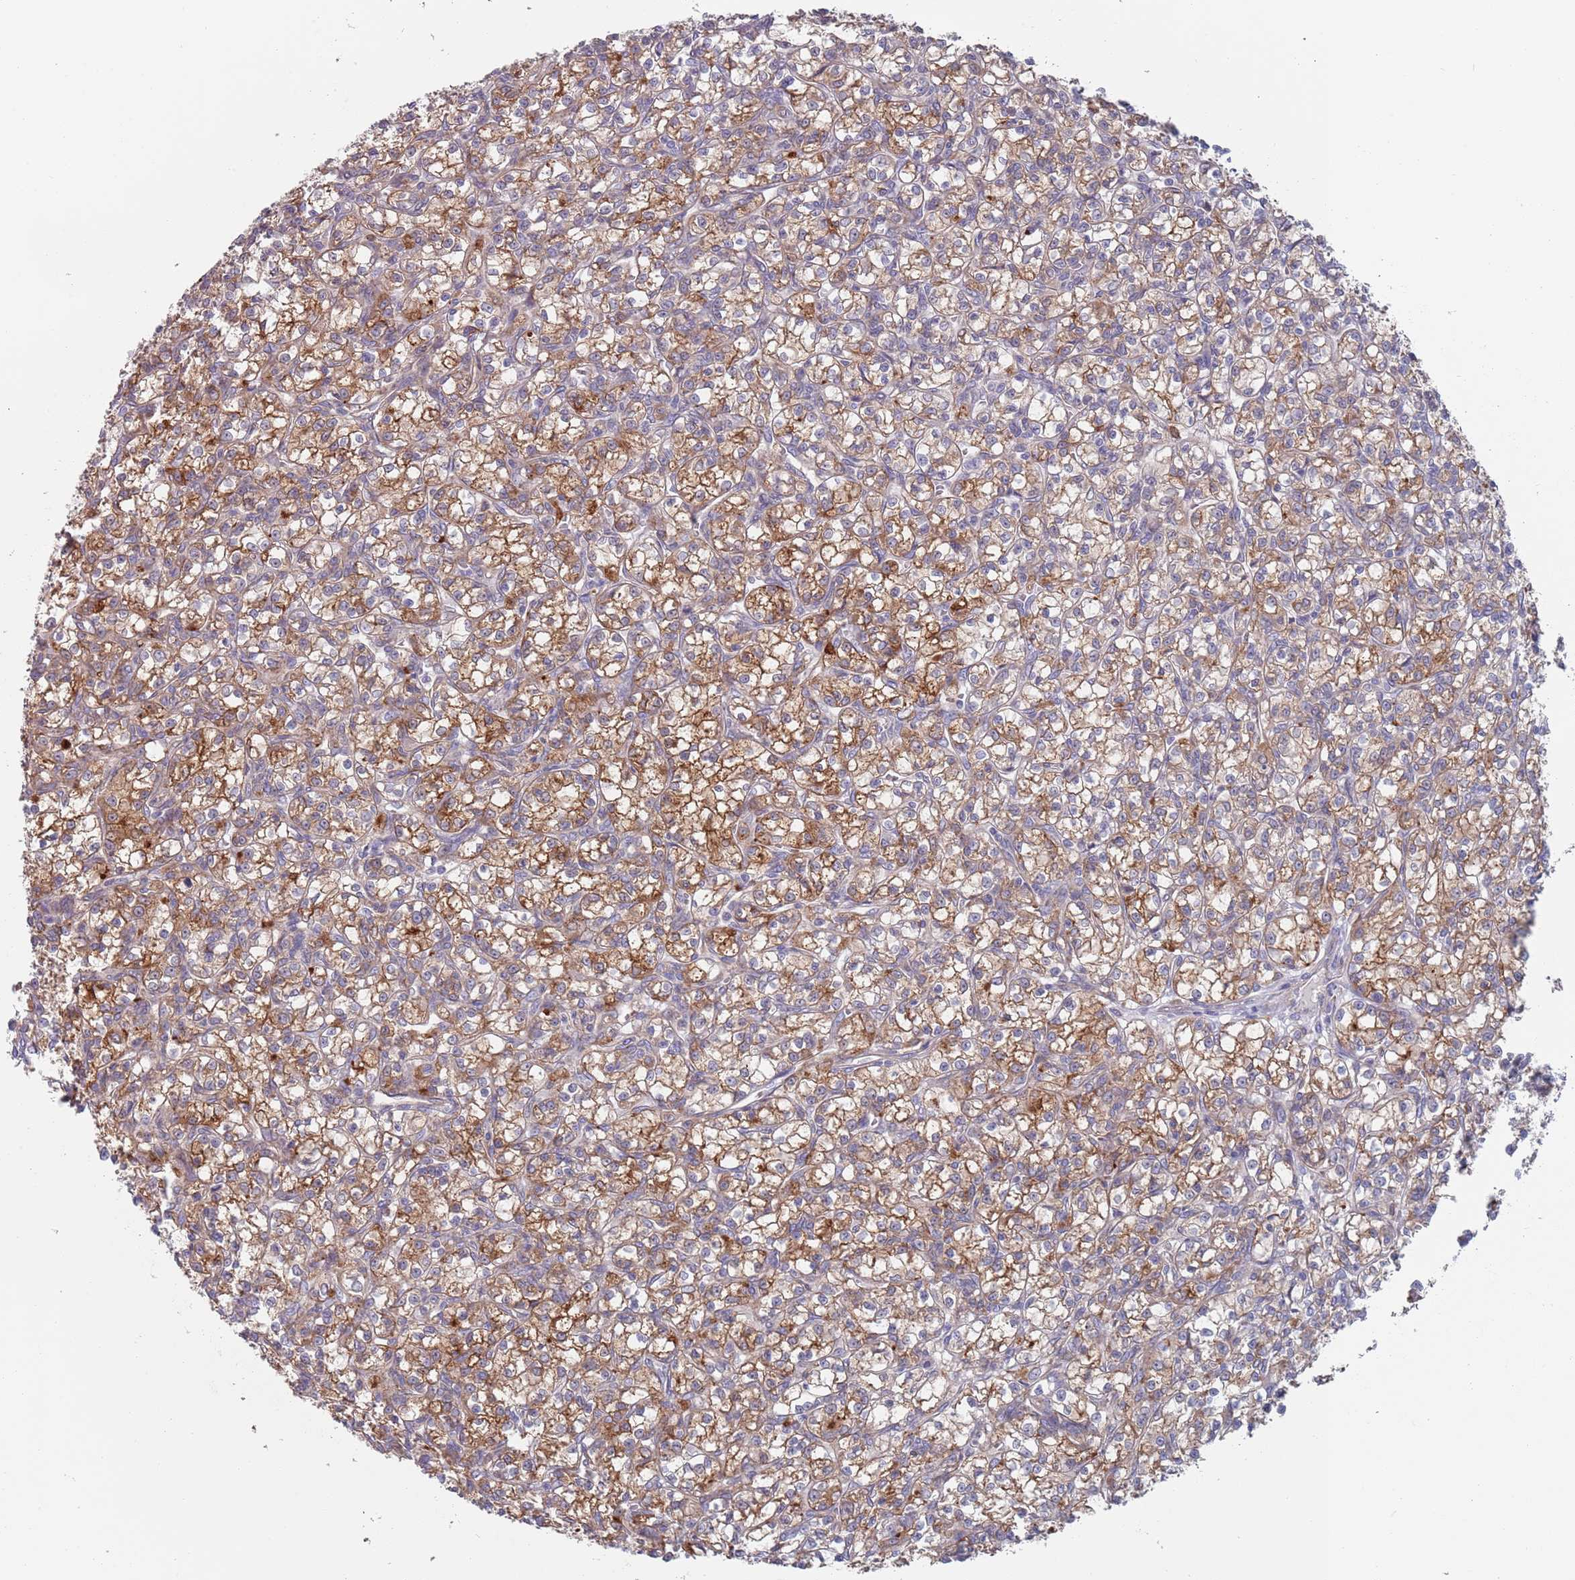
{"staining": {"intensity": "moderate", "quantity": ">75%", "location": "cytoplasmic/membranous"}, "tissue": "renal cancer", "cell_type": "Tumor cells", "image_type": "cancer", "snomed": [{"axis": "morphology", "description": "Adenocarcinoma, NOS"}, {"axis": "topography", "description": "Kidney"}], "caption": "Protein analysis of renal cancer (adenocarcinoma) tissue demonstrates moderate cytoplasmic/membranous staining in about >75% of tumor cells.", "gene": "APPL2", "patient": {"sex": "female", "age": 59}}